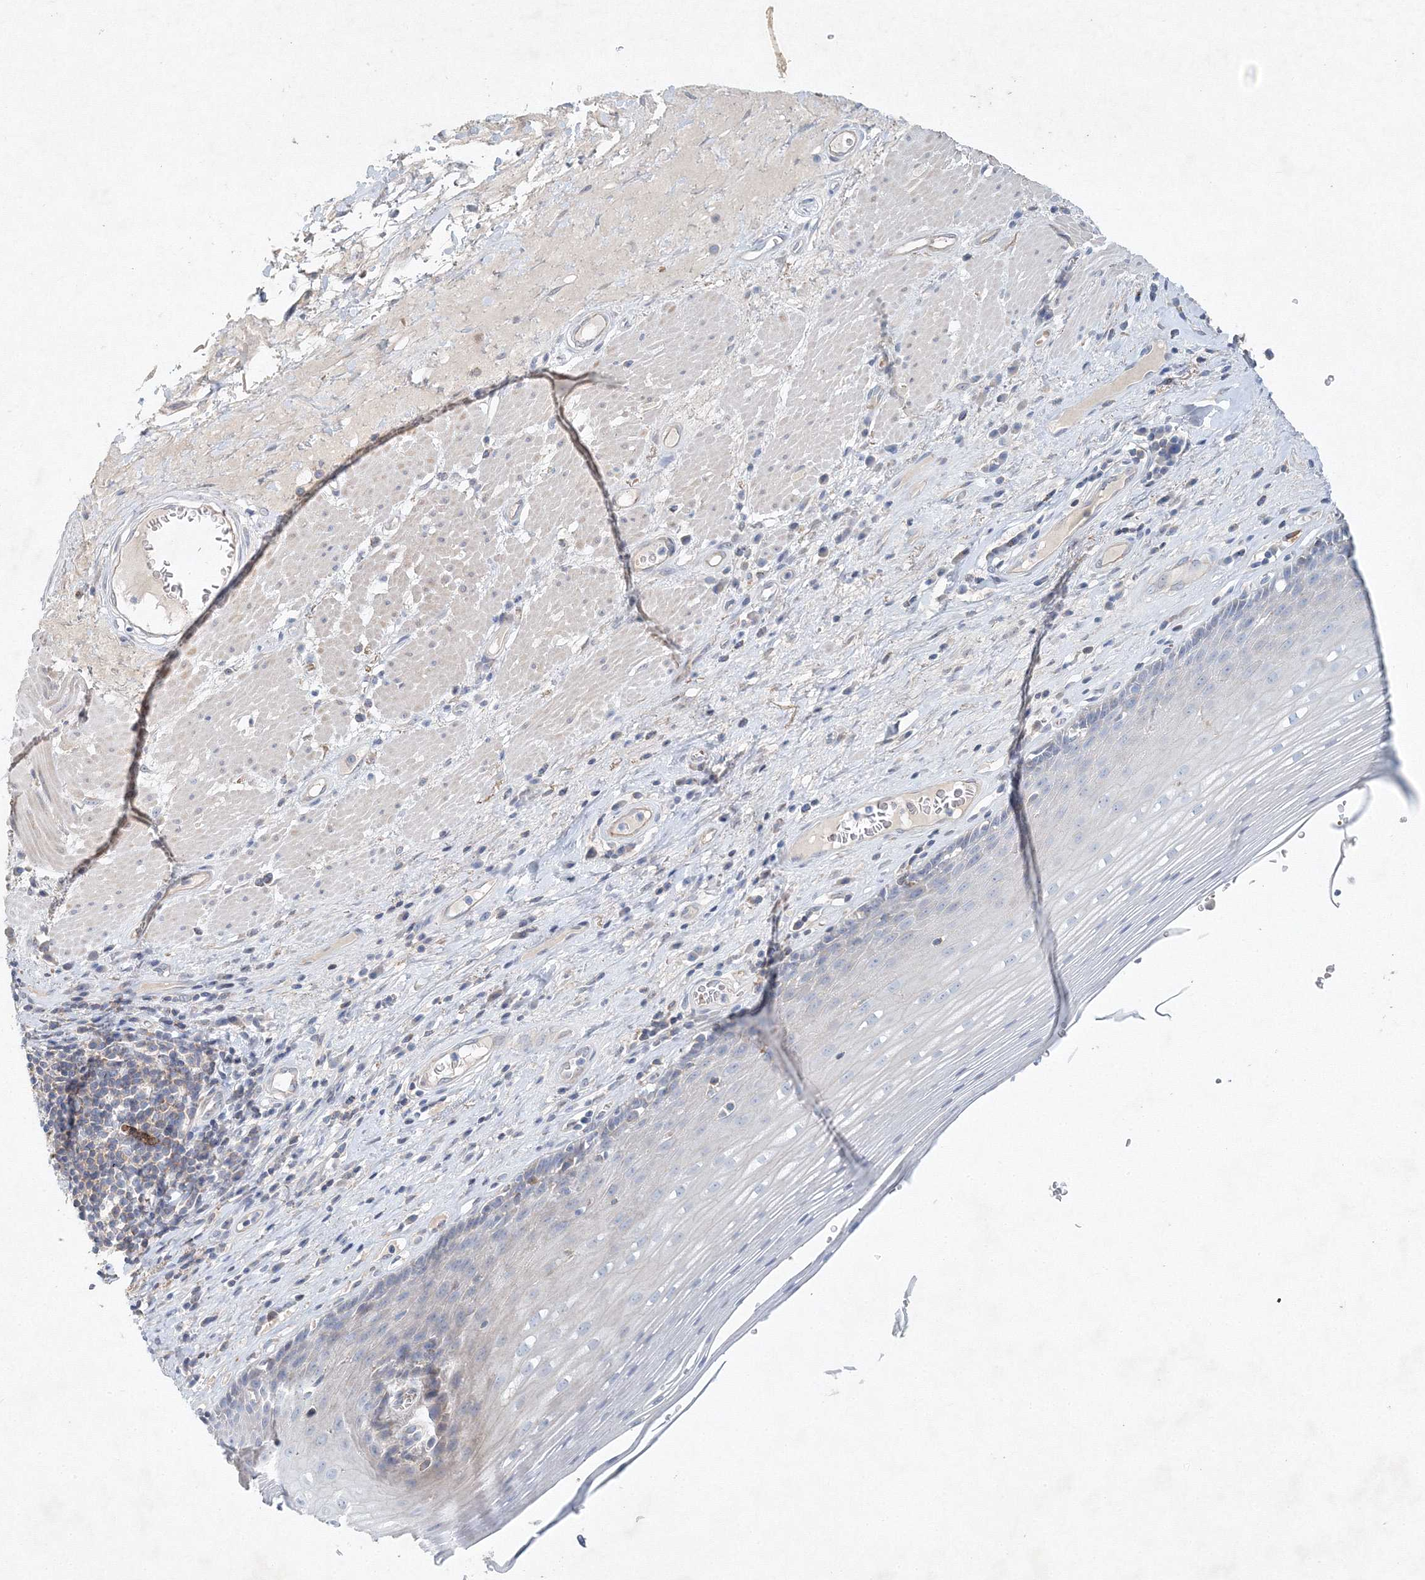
{"staining": {"intensity": "weak", "quantity": "<25%", "location": "cytoplasmic/membranous"}, "tissue": "esophagus", "cell_type": "Squamous epithelial cells", "image_type": "normal", "snomed": [{"axis": "morphology", "description": "Normal tissue, NOS"}, {"axis": "topography", "description": "Esophagus"}], "caption": "Human esophagus stained for a protein using immunohistochemistry demonstrates no expression in squamous epithelial cells.", "gene": "SH3BP5", "patient": {"sex": "male", "age": 62}}